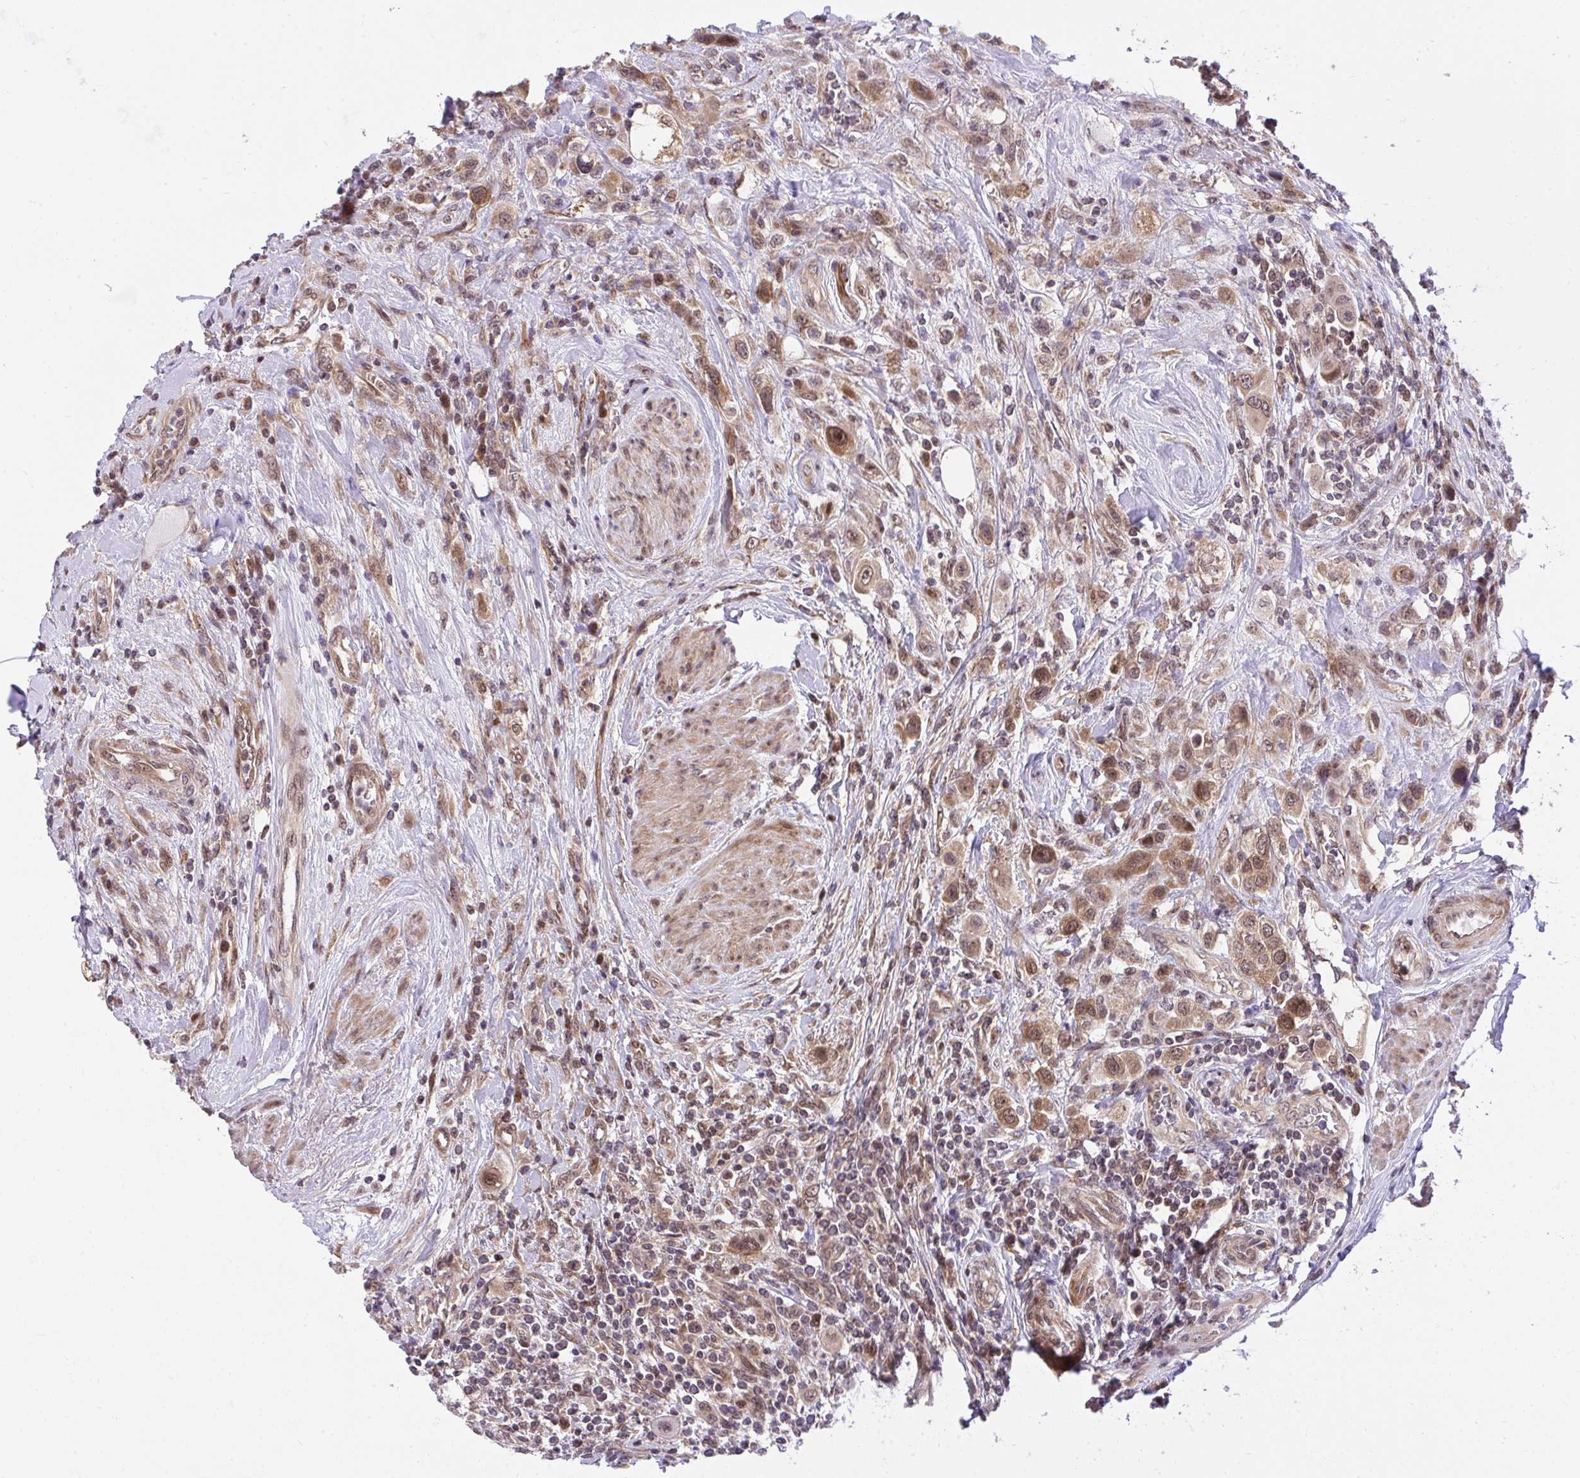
{"staining": {"intensity": "moderate", "quantity": ">75%", "location": "cytoplasmic/membranous"}, "tissue": "urothelial cancer", "cell_type": "Tumor cells", "image_type": "cancer", "snomed": [{"axis": "morphology", "description": "Urothelial carcinoma, High grade"}, {"axis": "topography", "description": "Urinary bladder"}], "caption": "This image displays immunohistochemistry (IHC) staining of urothelial carcinoma (high-grade), with medium moderate cytoplasmic/membranous expression in about >75% of tumor cells.", "gene": "ERI1", "patient": {"sex": "male", "age": 50}}